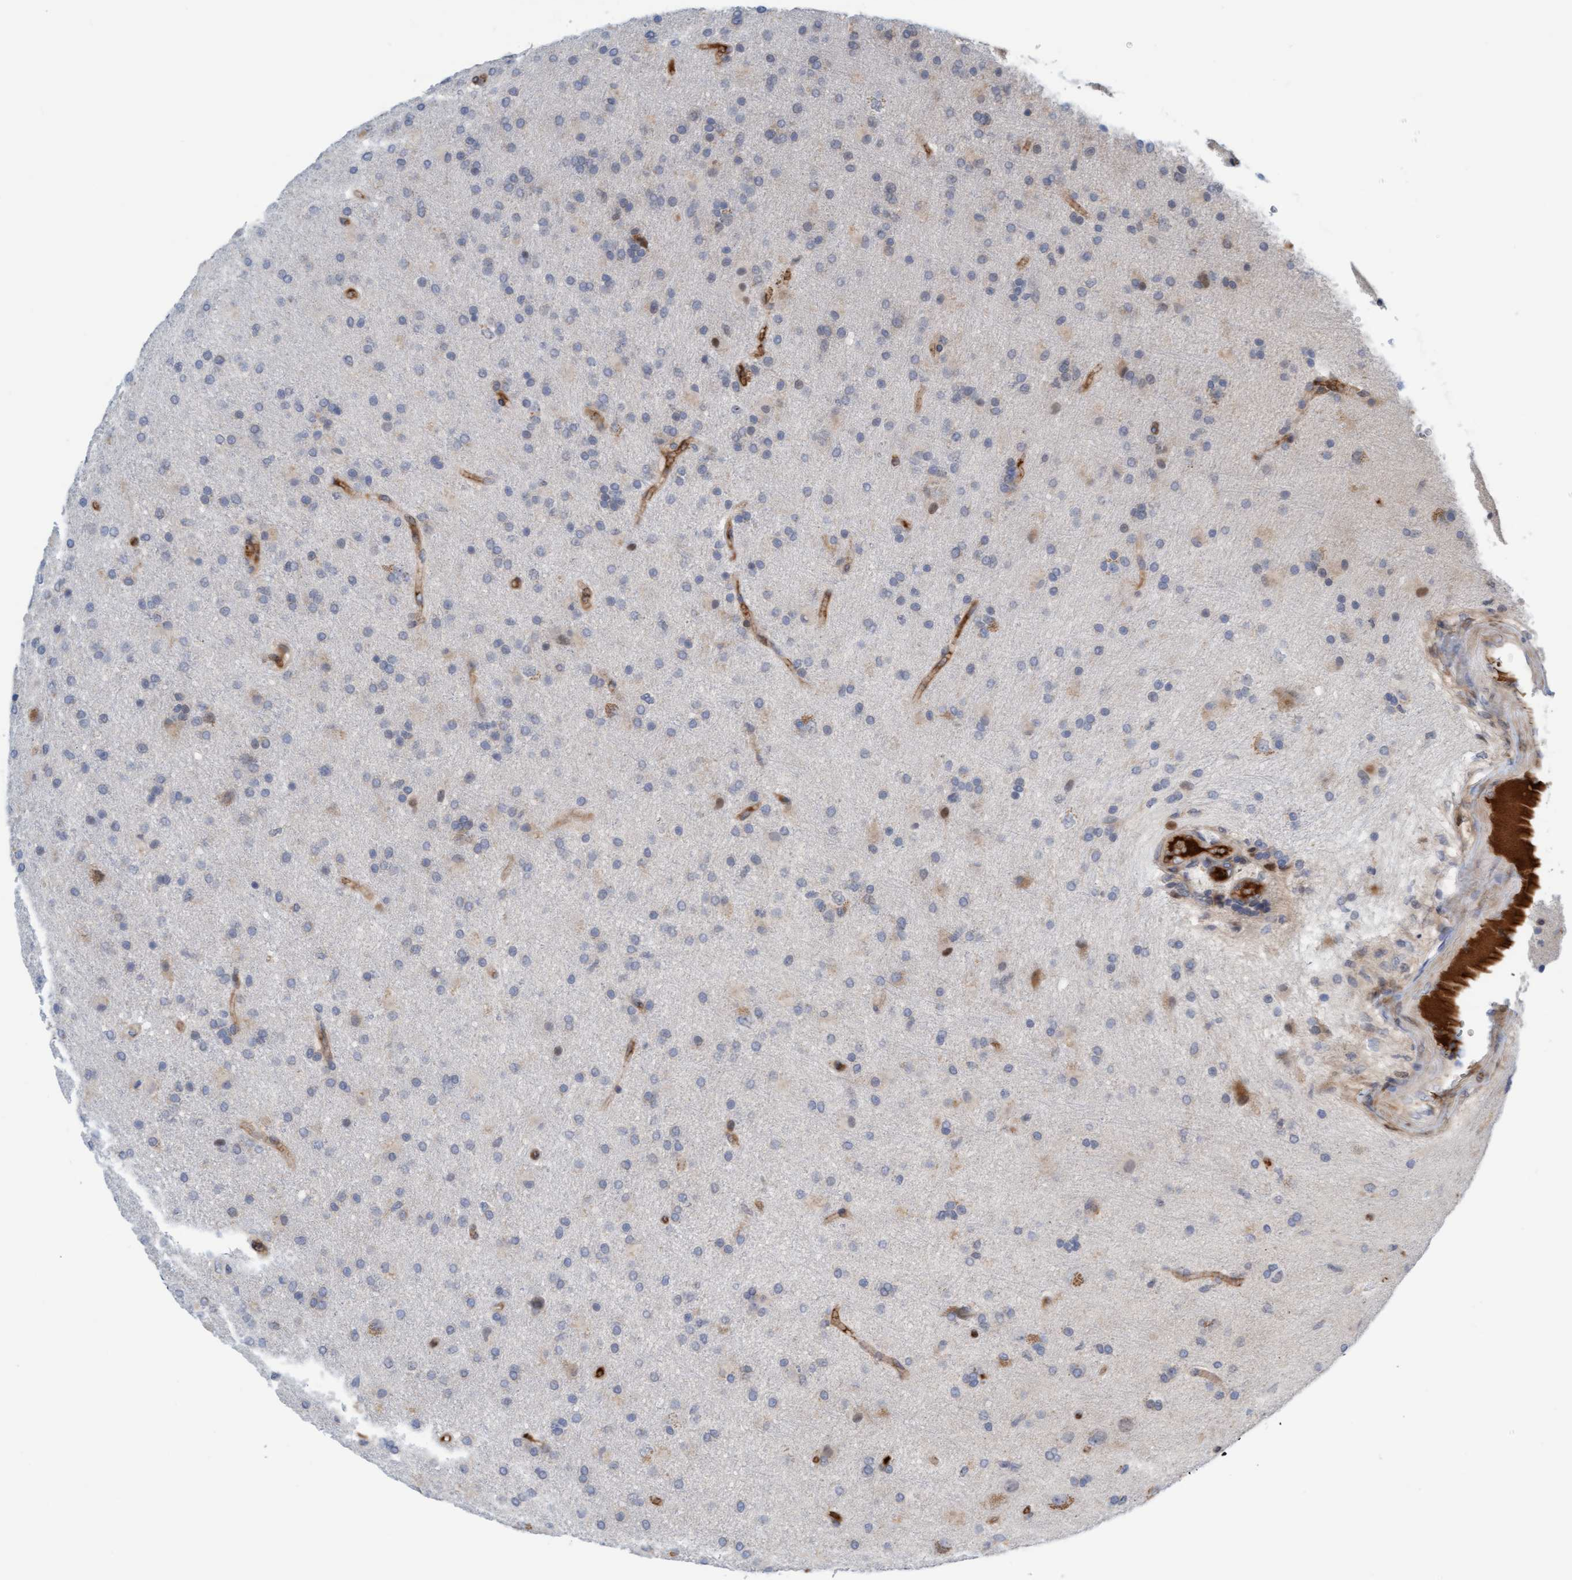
{"staining": {"intensity": "weak", "quantity": "<25%", "location": "cytoplasmic/membranous"}, "tissue": "glioma", "cell_type": "Tumor cells", "image_type": "cancer", "snomed": [{"axis": "morphology", "description": "Glioma, malignant, High grade"}, {"axis": "topography", "description": "Brain"}], "caption": "Malignant high-grade glioma was stained to show a protein in brown. There is no significant positivity in tumor cells.", "gene": "EIF4EBP1", "patient": {"sex": "male", "age": 72}}